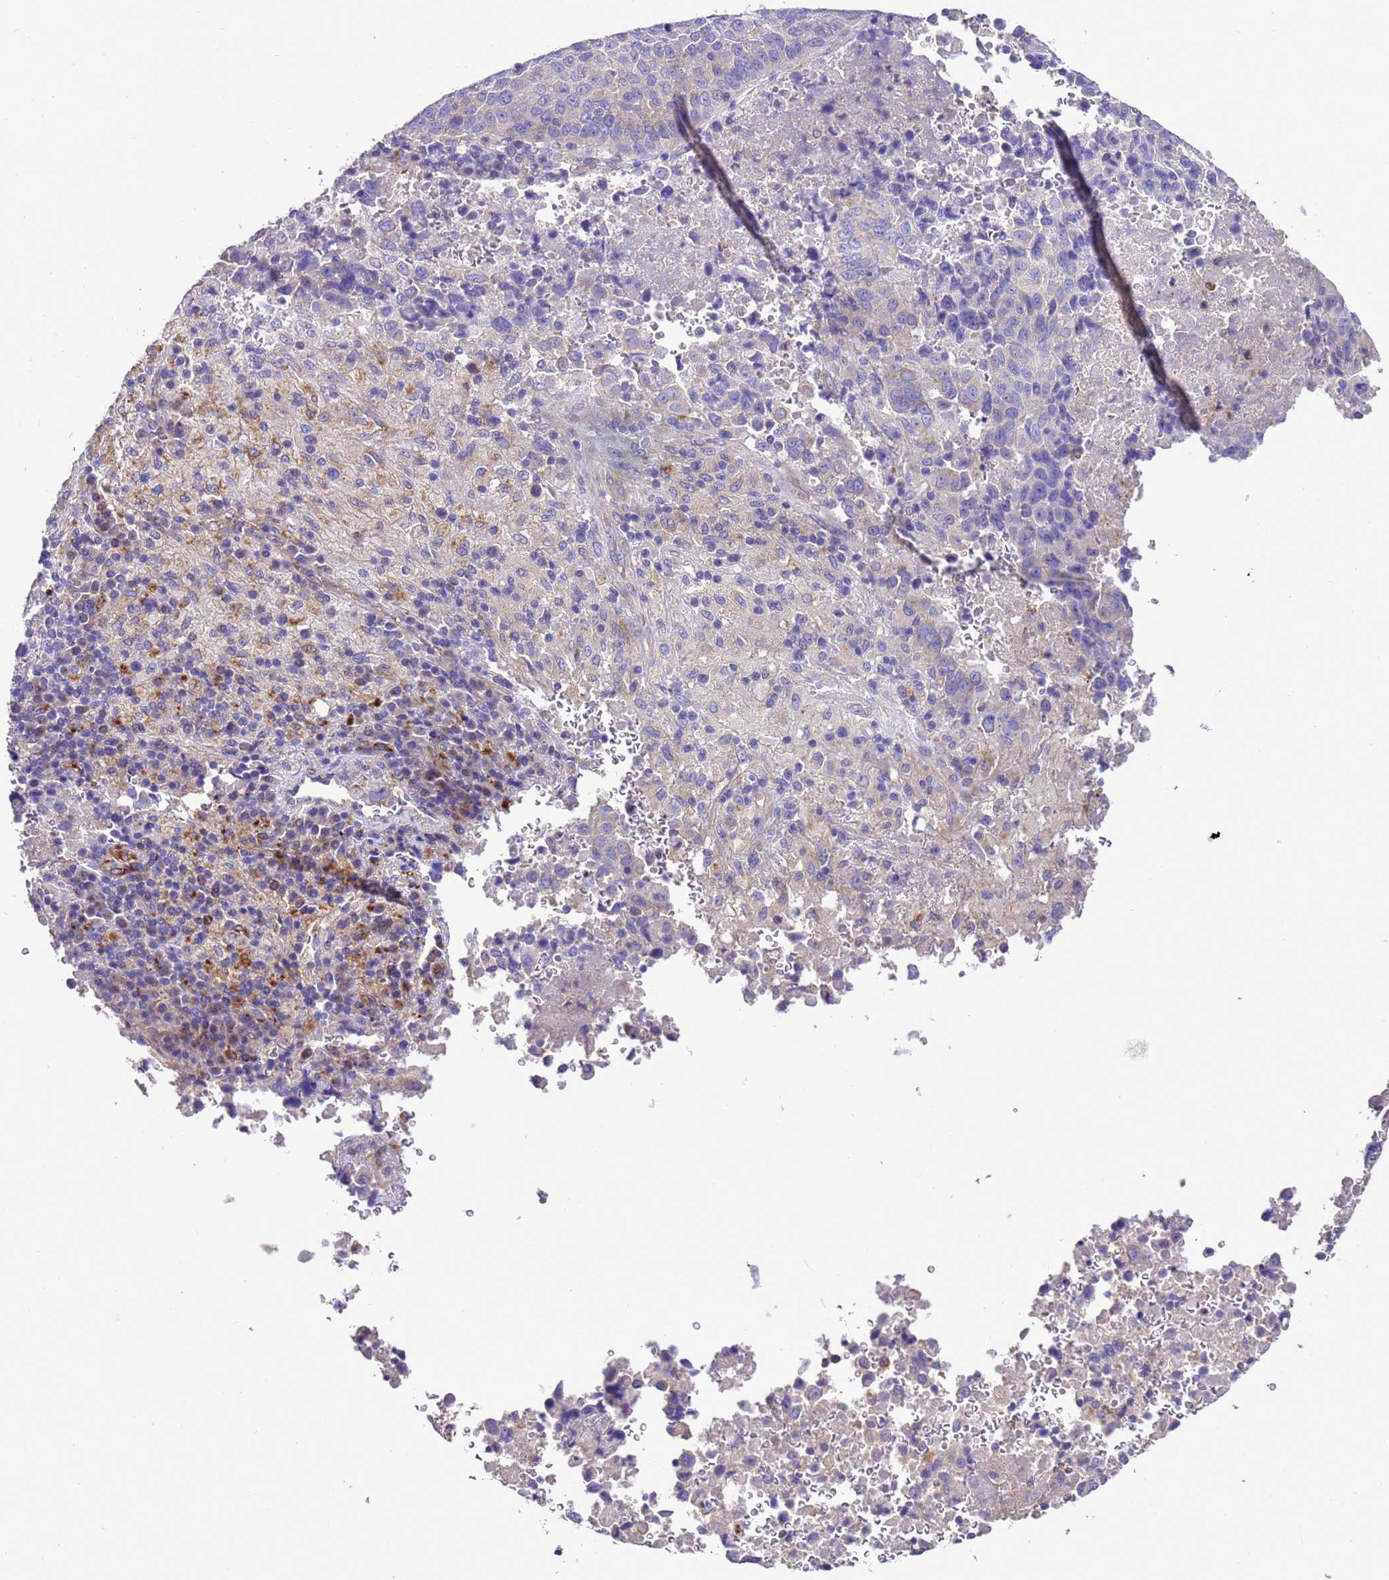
{"staining": {"intensity": "weak", "quantity": "<25%", "location": "cytoplasmic/membranous"}, "tissue": "lung cancer", "cell_type": "Tumor cells", "image_type": "cancer", "snomed": [{"axis": "morphology", "description": "Squamous cell carcinoma, NOS"}, {"axis": "topography", "description": "Lung"}], "caption": "A photomicrograph of lung cancer stained for a protein displays no brown staining in tumor cells. Brightfield microscopy of immunohistochemistry (IHC) stained with DAB (brown) and hematoxylin (blue), captured at high magnification.", "gene": "KICS2", "patient": {"sex": "male", "age": 73}}